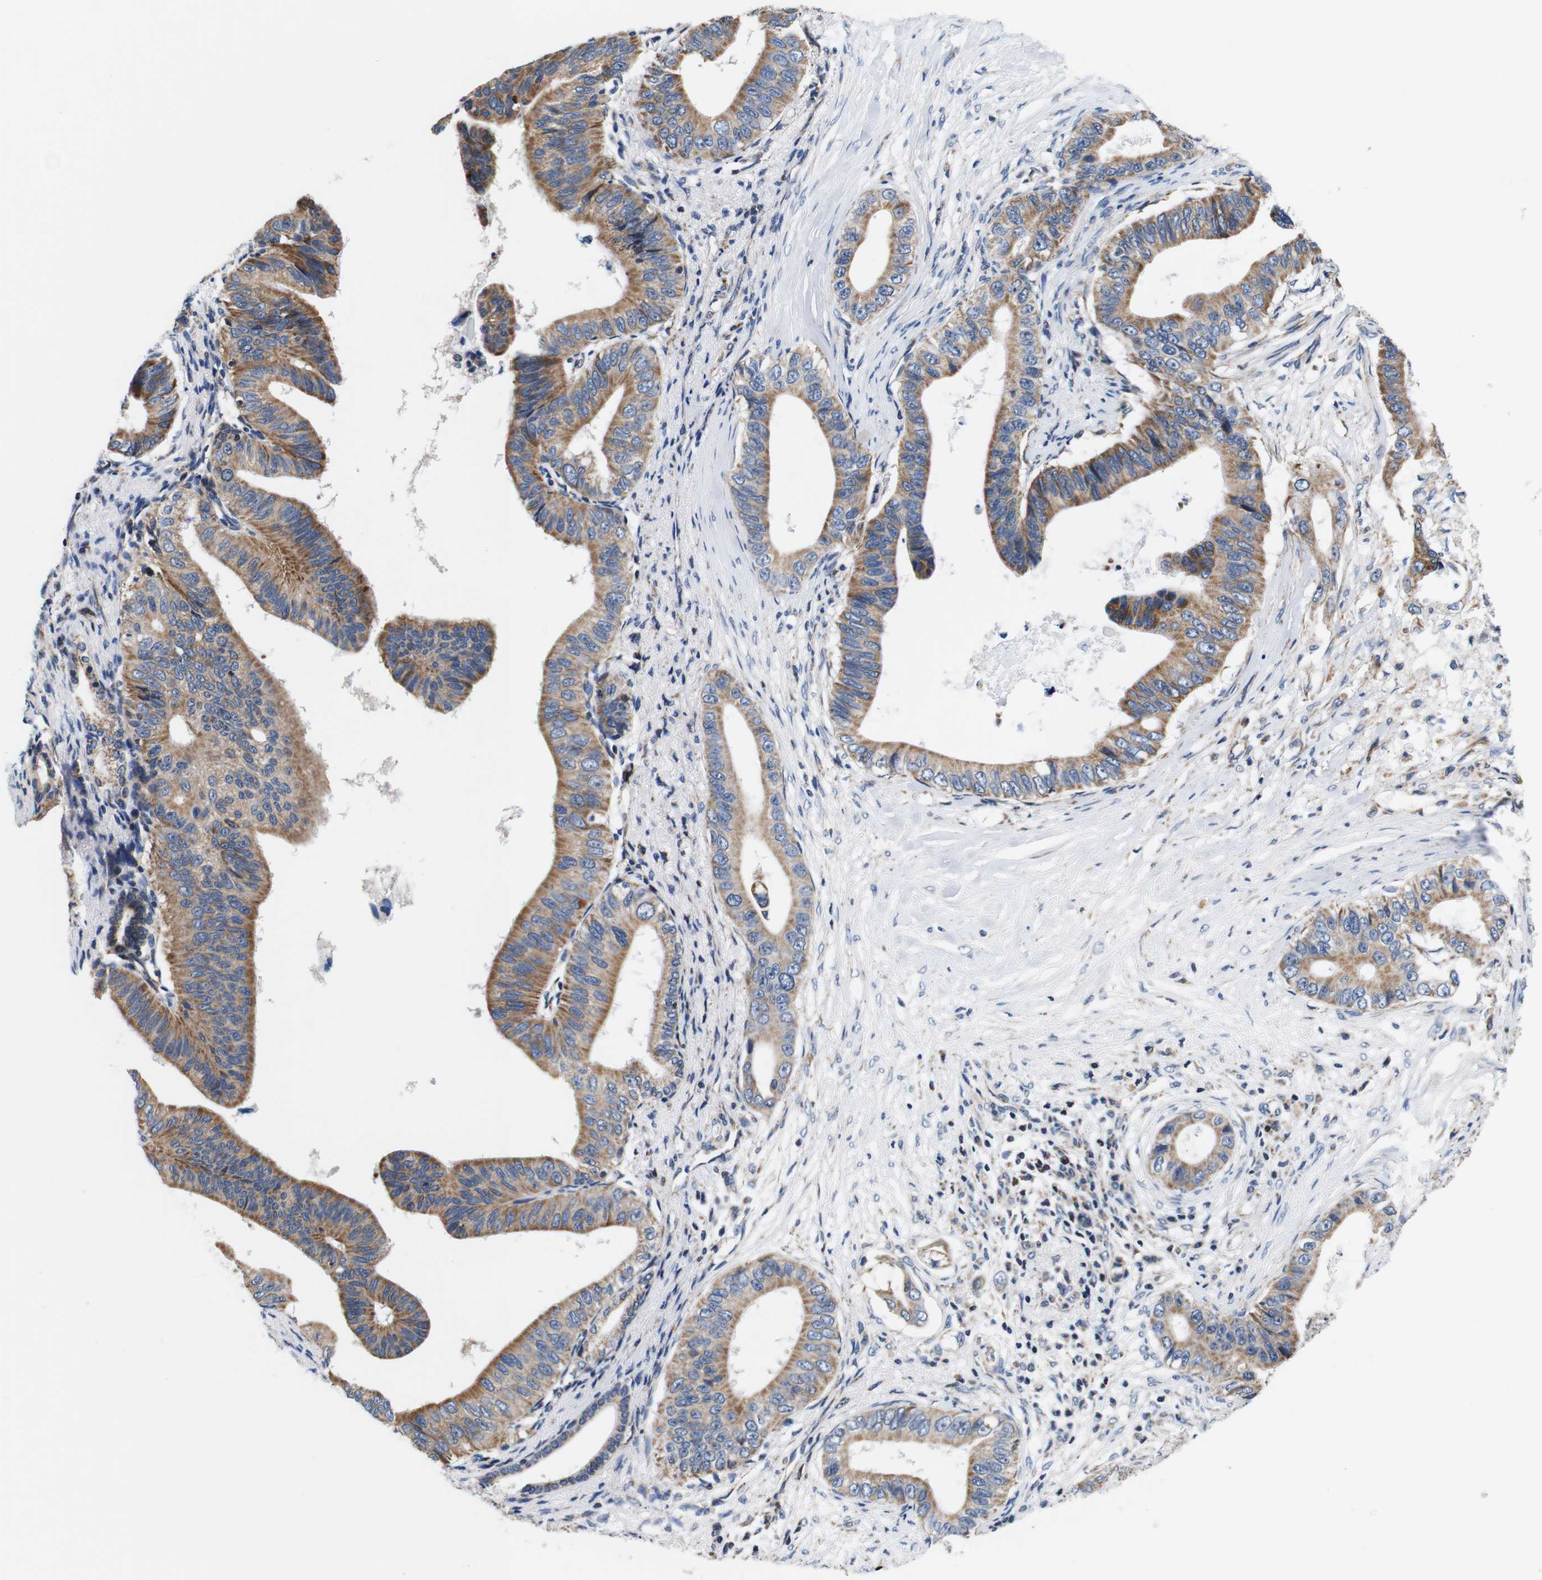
{"staining": {"intensity": "moderate", "quantity": ">75%", "location": "cytoplasmic/membranous"}, "tissue": "pancreatic cancer", "cell_type": "Tumor cells", "image_type": "cancer", "snomed": [{"axis": "morphology", "description": "Adenocarcinoma, NOS"}, {"axis": "topography", "description": "Pancreas"}], "caption": "Human pancreatic cancer (adenocarcinoma) stained for a protein (brown) displays moderate cytoplasmic/membranous positive positivity in about >75% of tumor cells.", "gene": "LRP4", "patient": {"sex": "male", "age": 77}}